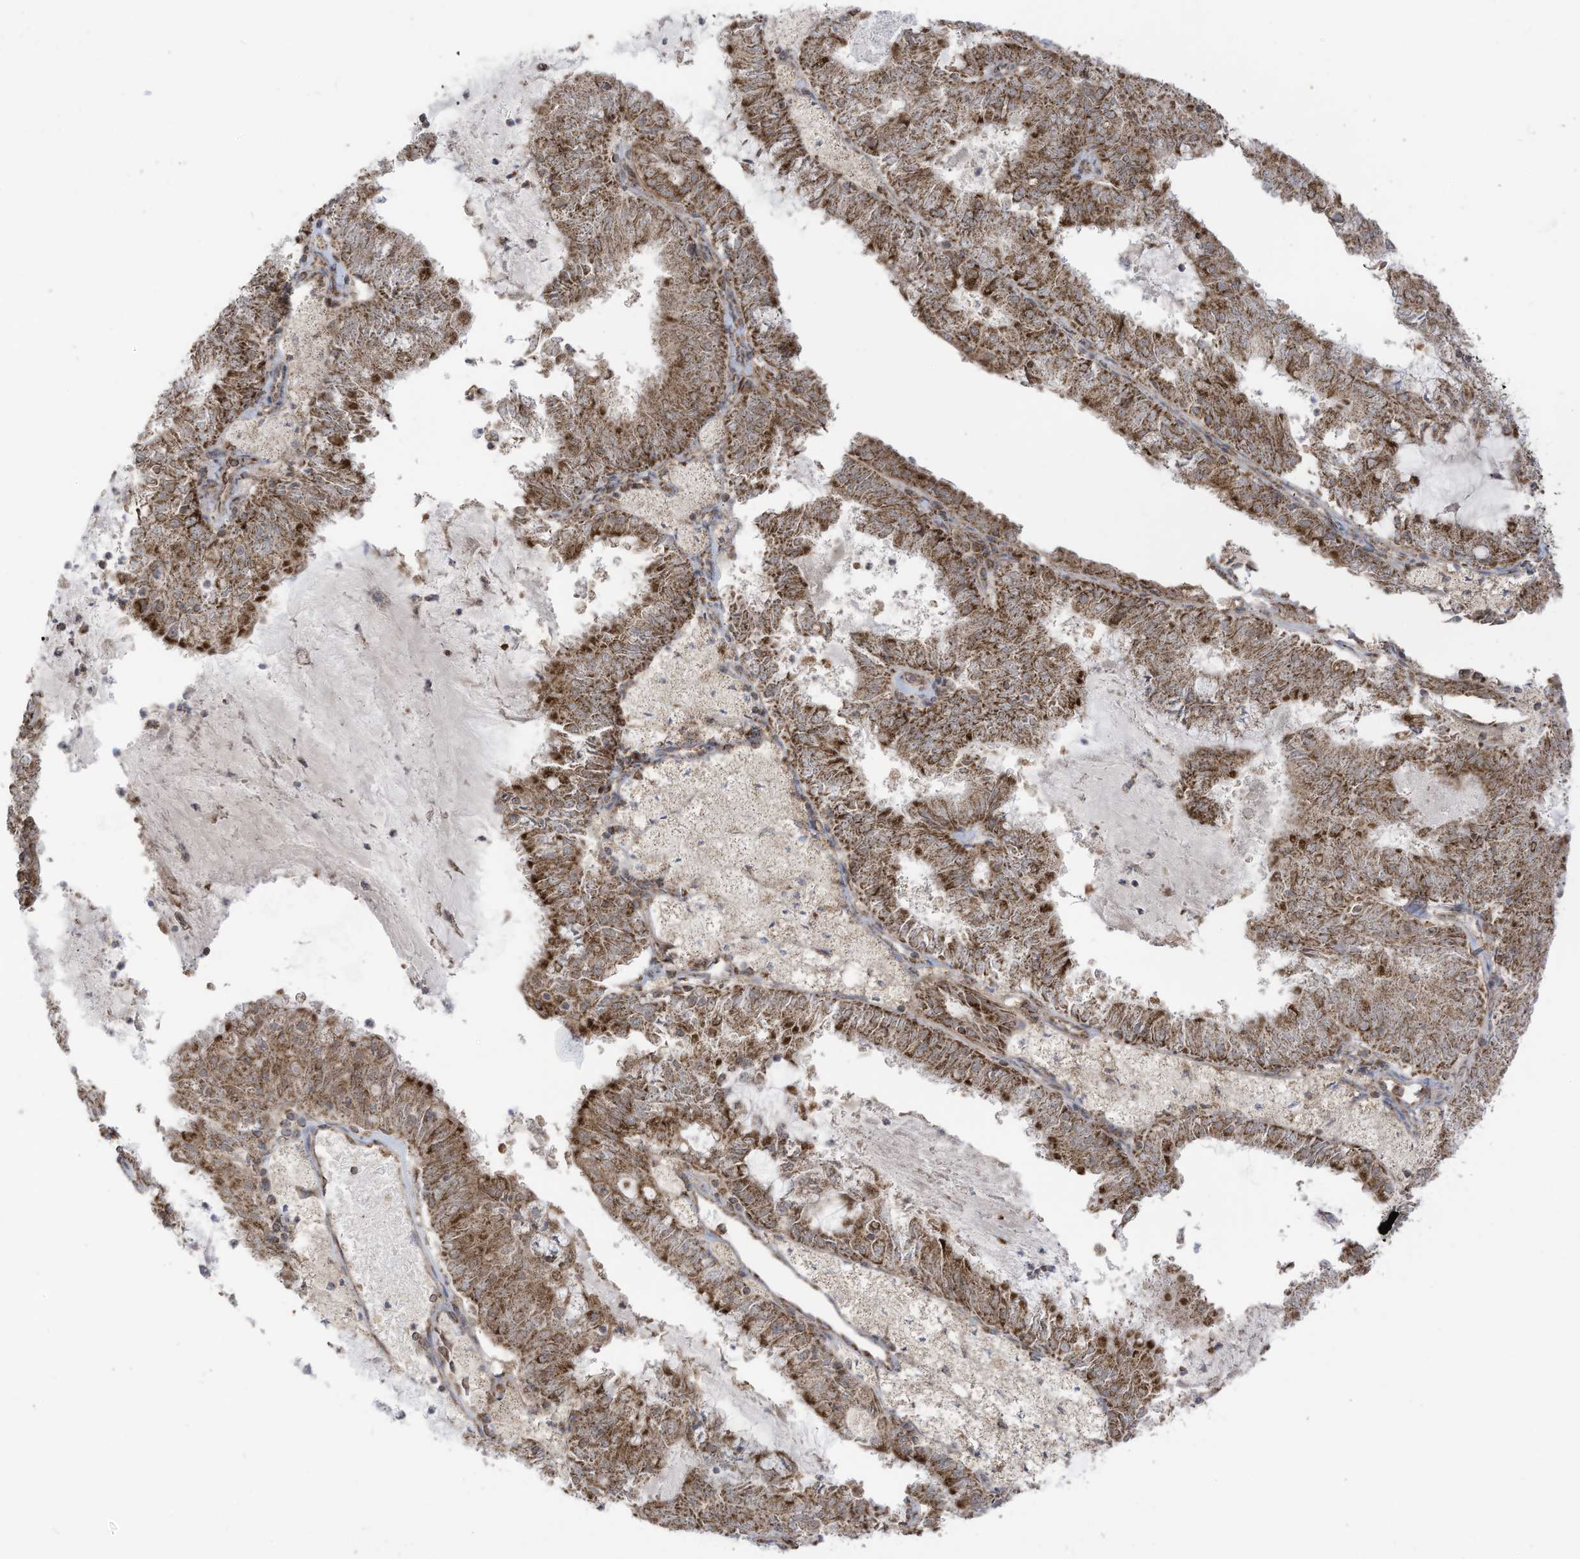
{"staining": {"intensity": "strong", "quantity": ">75%", "location": "cytoplasmic/membranous"}, "tissue": "endometrial cancer", "cell_type": "Tumor cells", "image_type": "cancer", "snomed": [{"axis": "morphology", "description": "Adenocarcinoma, NOS"}, {"axis": "topography", "description": "Endometrium"}], "caption": "Brown immunohistochemical staining in endometrial adenocarcinoma displays strong cytoplasmic/membranous positivity in about >75% of tumor cells.", "gene": "REPS1", "patient": {"sex": "female", "age": 57}}